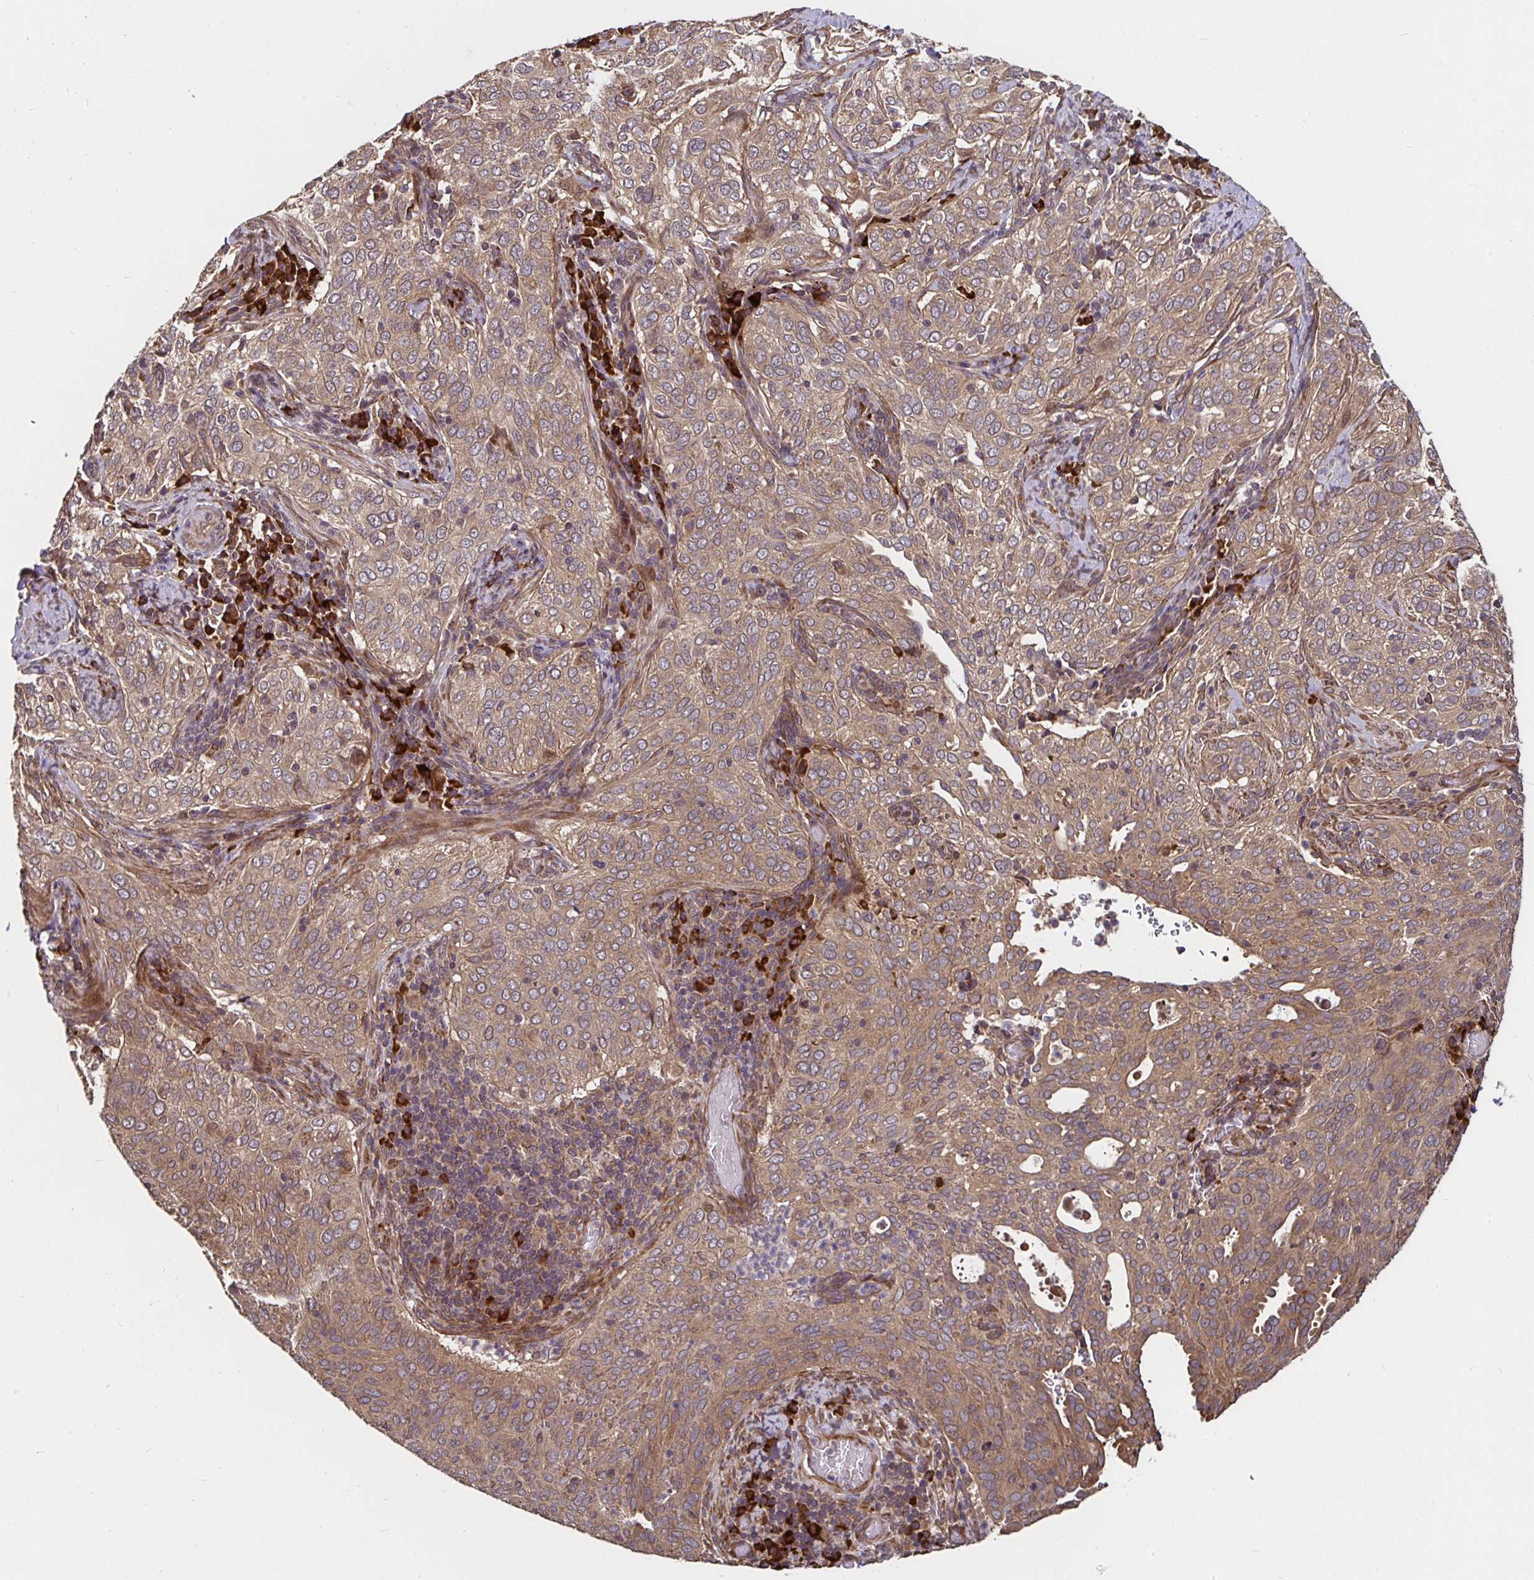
{"staining": {"intensity": "moderate", "quantity": ">75%", "location": "cytoplasmic/membranous"}, "tissue": "cervical cancer", "cell_type": "Tumor cells", "image_type": "cancer", "snomed": [{"axis": "morphology", "description": "Squamous cell carcinoma, NOS"}, {"axis": "topography", "description": "Cervix"}], "caption": "Immunohistochemical staining of human cervical cancer (squamous cell carcinoma) demonstrates medium levels of moderate cytoplasmic/membranous expression in approximately >75% of tumor cells.", "gene": "MLST8", "patient": {"sex": "female", "age": 38}}